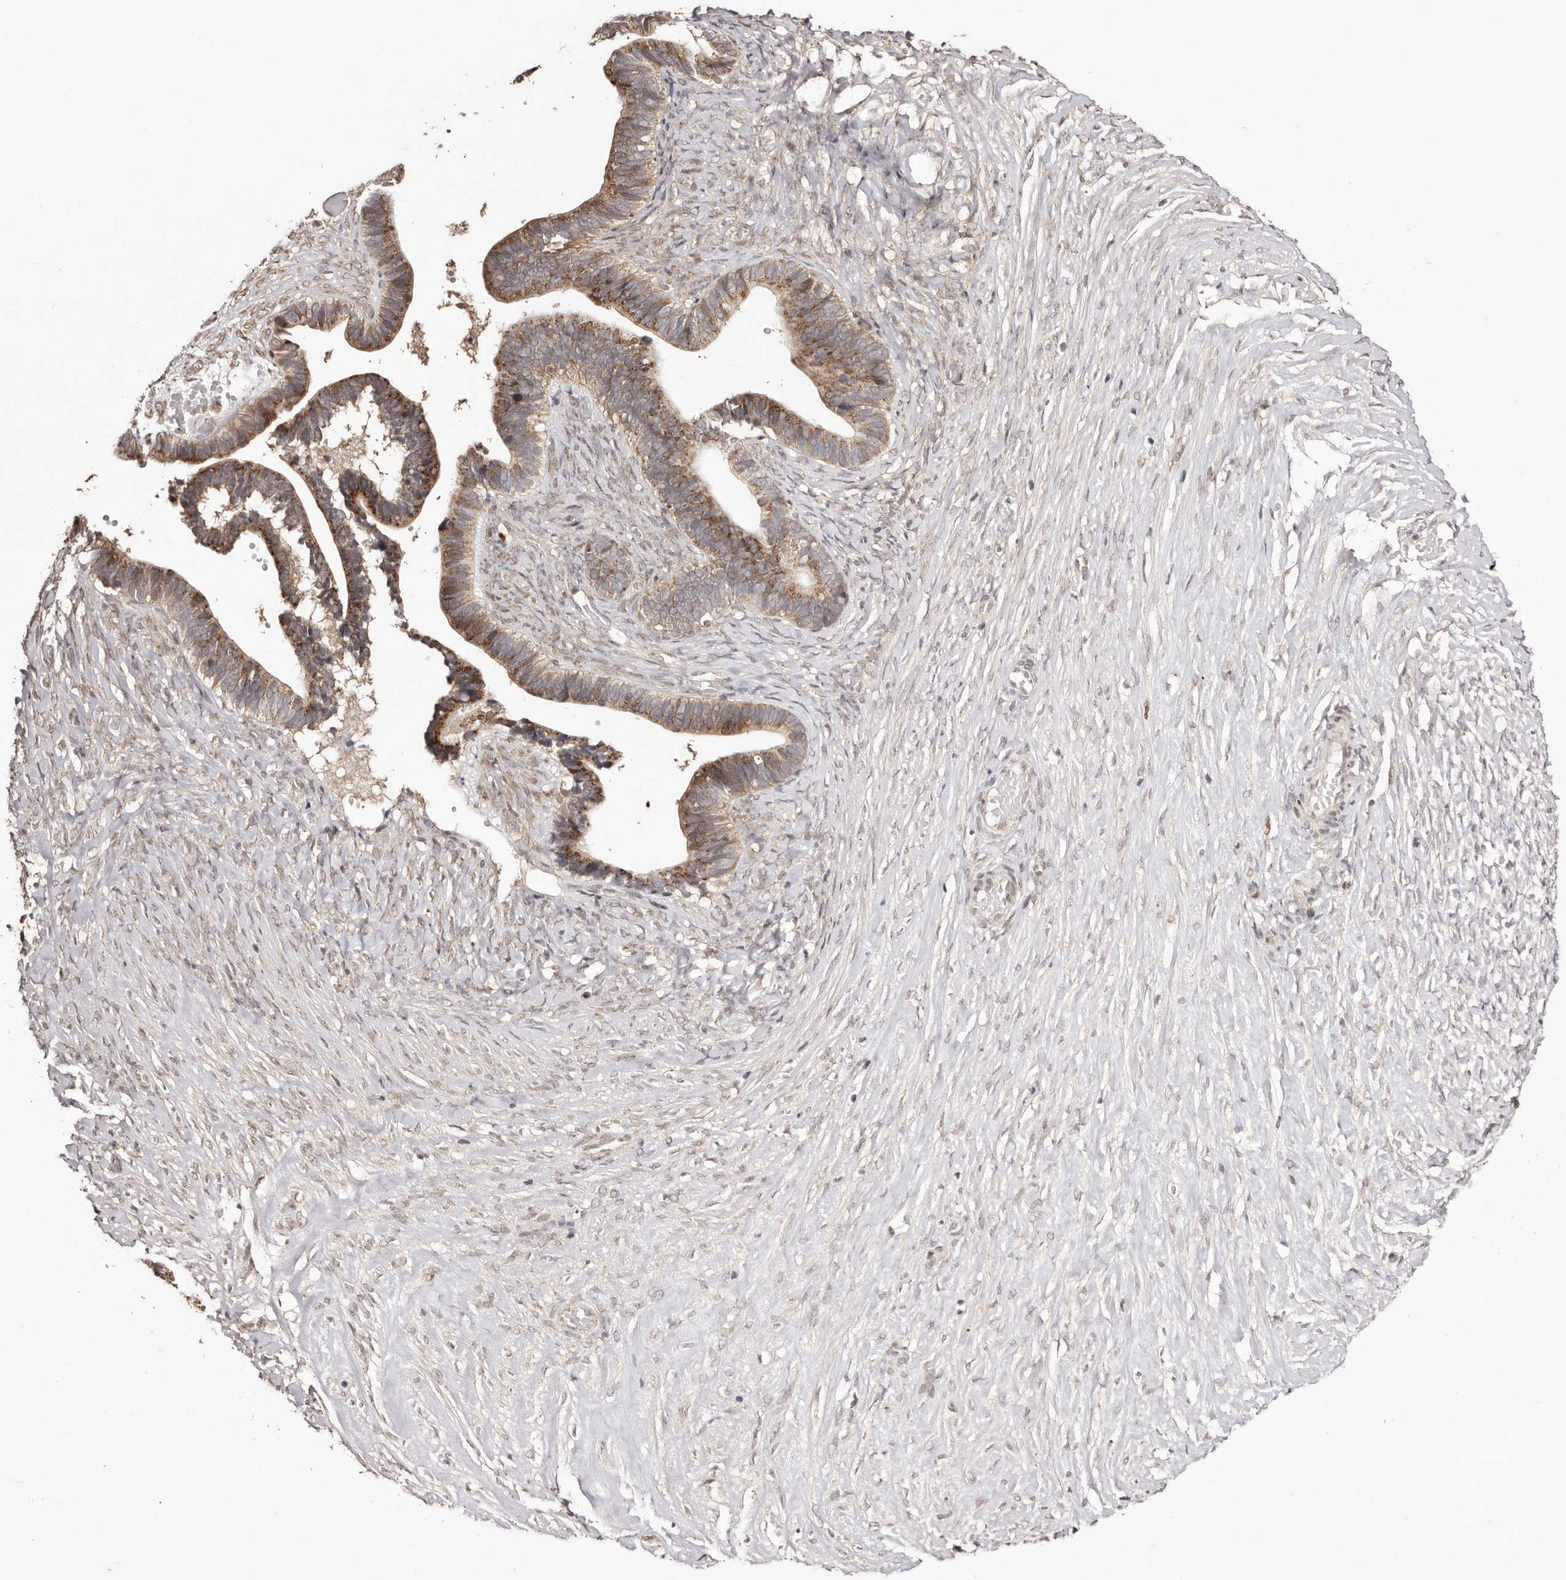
{"staining": {"intensity": "moderate", "quantity": ">75%", "location": "cytoplasmic/membranous"}, "tissue": "ovarian cancer", "cell_type": "Tumor cells", "image_type": "cancer", "snomed": [{"axis": "morphology", "description": "Cystadenocarcinoma, serous, NOS"}, {"axis": "topography", "description": "Ovary"}], "caption": "A histopathology image of ovarian cancer (serous cystadenocarcinoma) stained for a protein reveals moderate cytoplasmic/membranous brown staining in tumor cells.", "gene": "EGR3", "patient": {"sex": "female", "age": 56}}